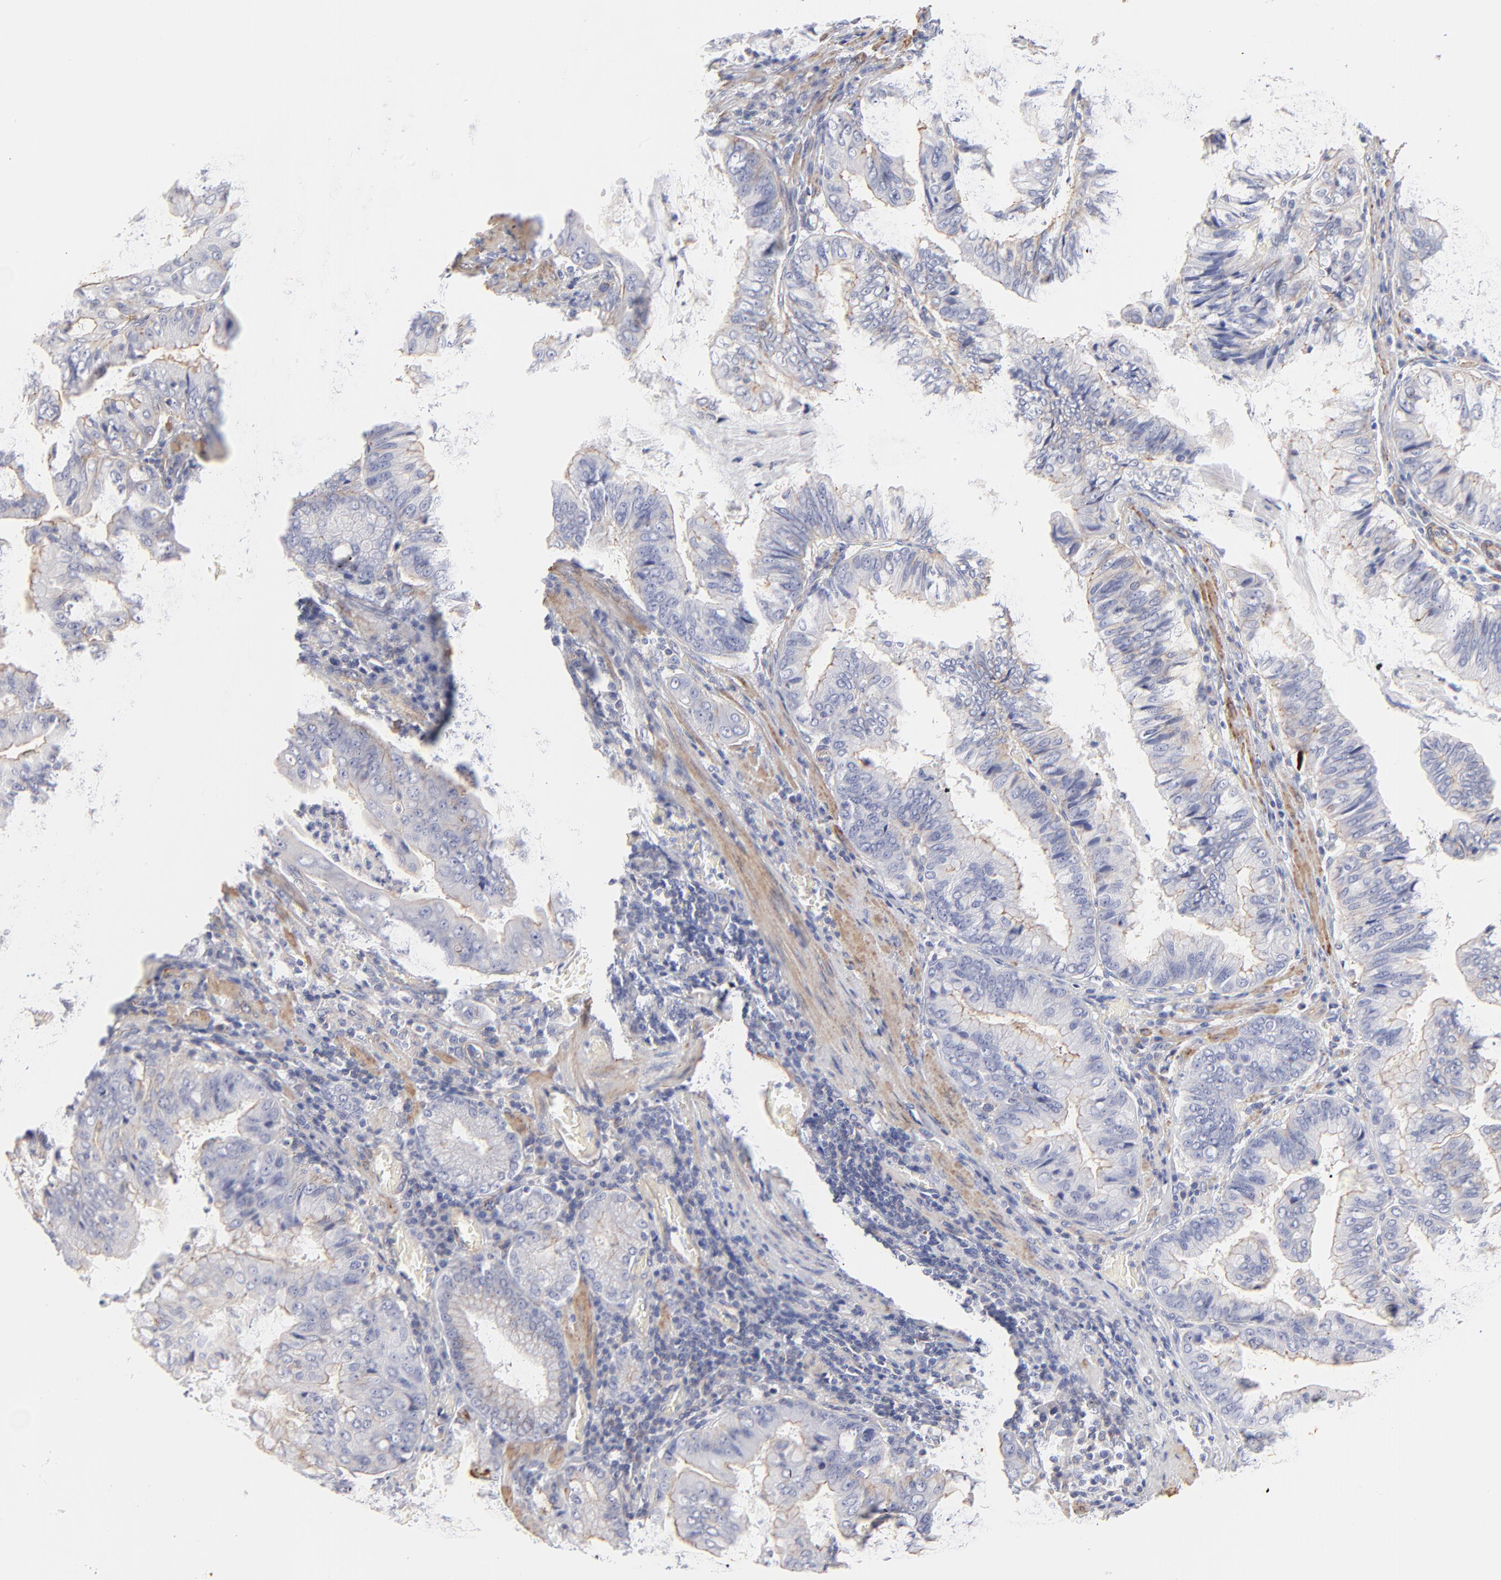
{"staining": {"intensity": "negative", "quantity": "none", "location": "none"}, "tissue": "stomach cancer", "cell_type": "Tumor cells", "image_type": "cancer", "snomed": [{"axis": "morphology", "description": "Adenocarcinoma, NOS"}, {"axis": "topography", "description": "Stomach, upper"}], "caption": "This is a image of immunohistochemistry staining of adenocarcinoma (stomach), which shows no expression in tumor cells.", "gene": "ACTA2", "patient": {"sex": "male", "age": 80}}